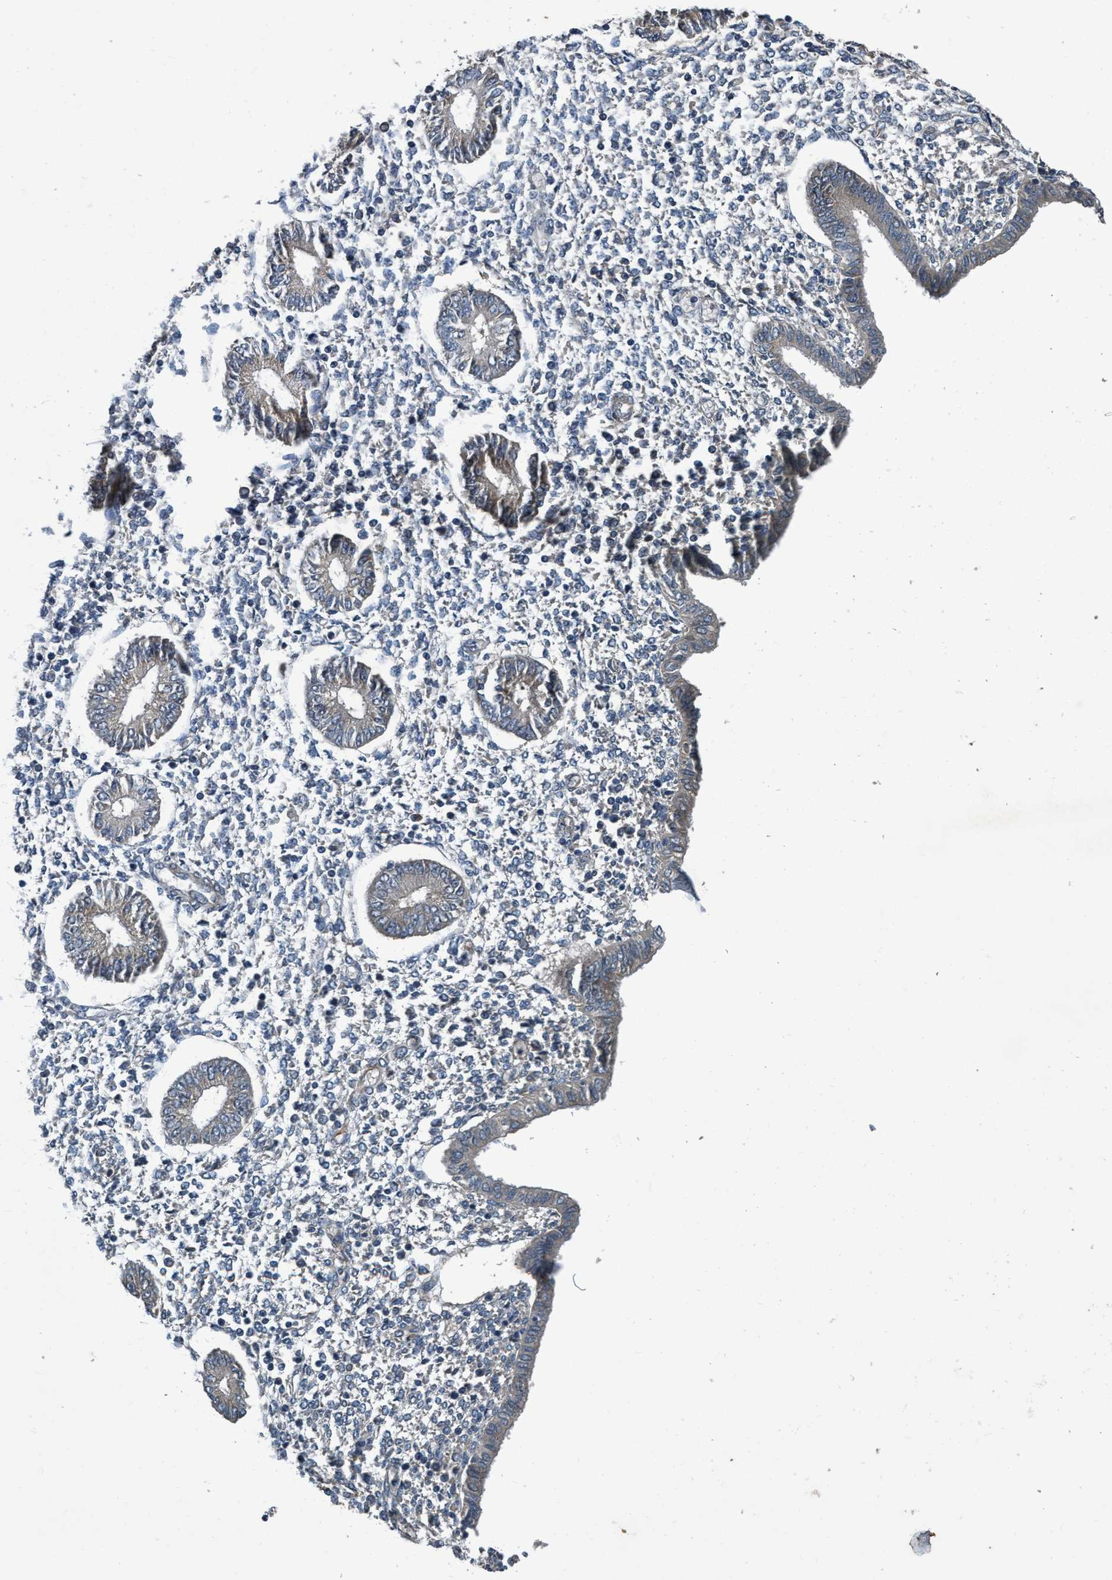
{"staining": {"intensity": "weak", "quantity": "<25%", "location": "cytoplasmic/membranous"}, "tissue": "endometrium", "cell_type": "Cells in endometrial stroma", "image_type": "normal", "snomed": [{"axis": "morphology", "description": "Normal tissue, NOS"}, {"axis": "topography", "description": "Endometrium"}], "caption": "Immunohistochemistry (IHC) image of benign endometrium: human endometrium stained with DAB (3,3'-diaminobenzidine) reveals no significant protein staining in cells in endometrial stroma.", "gene": "MACC1", "patient": {"sex": "female", "age": 50}}